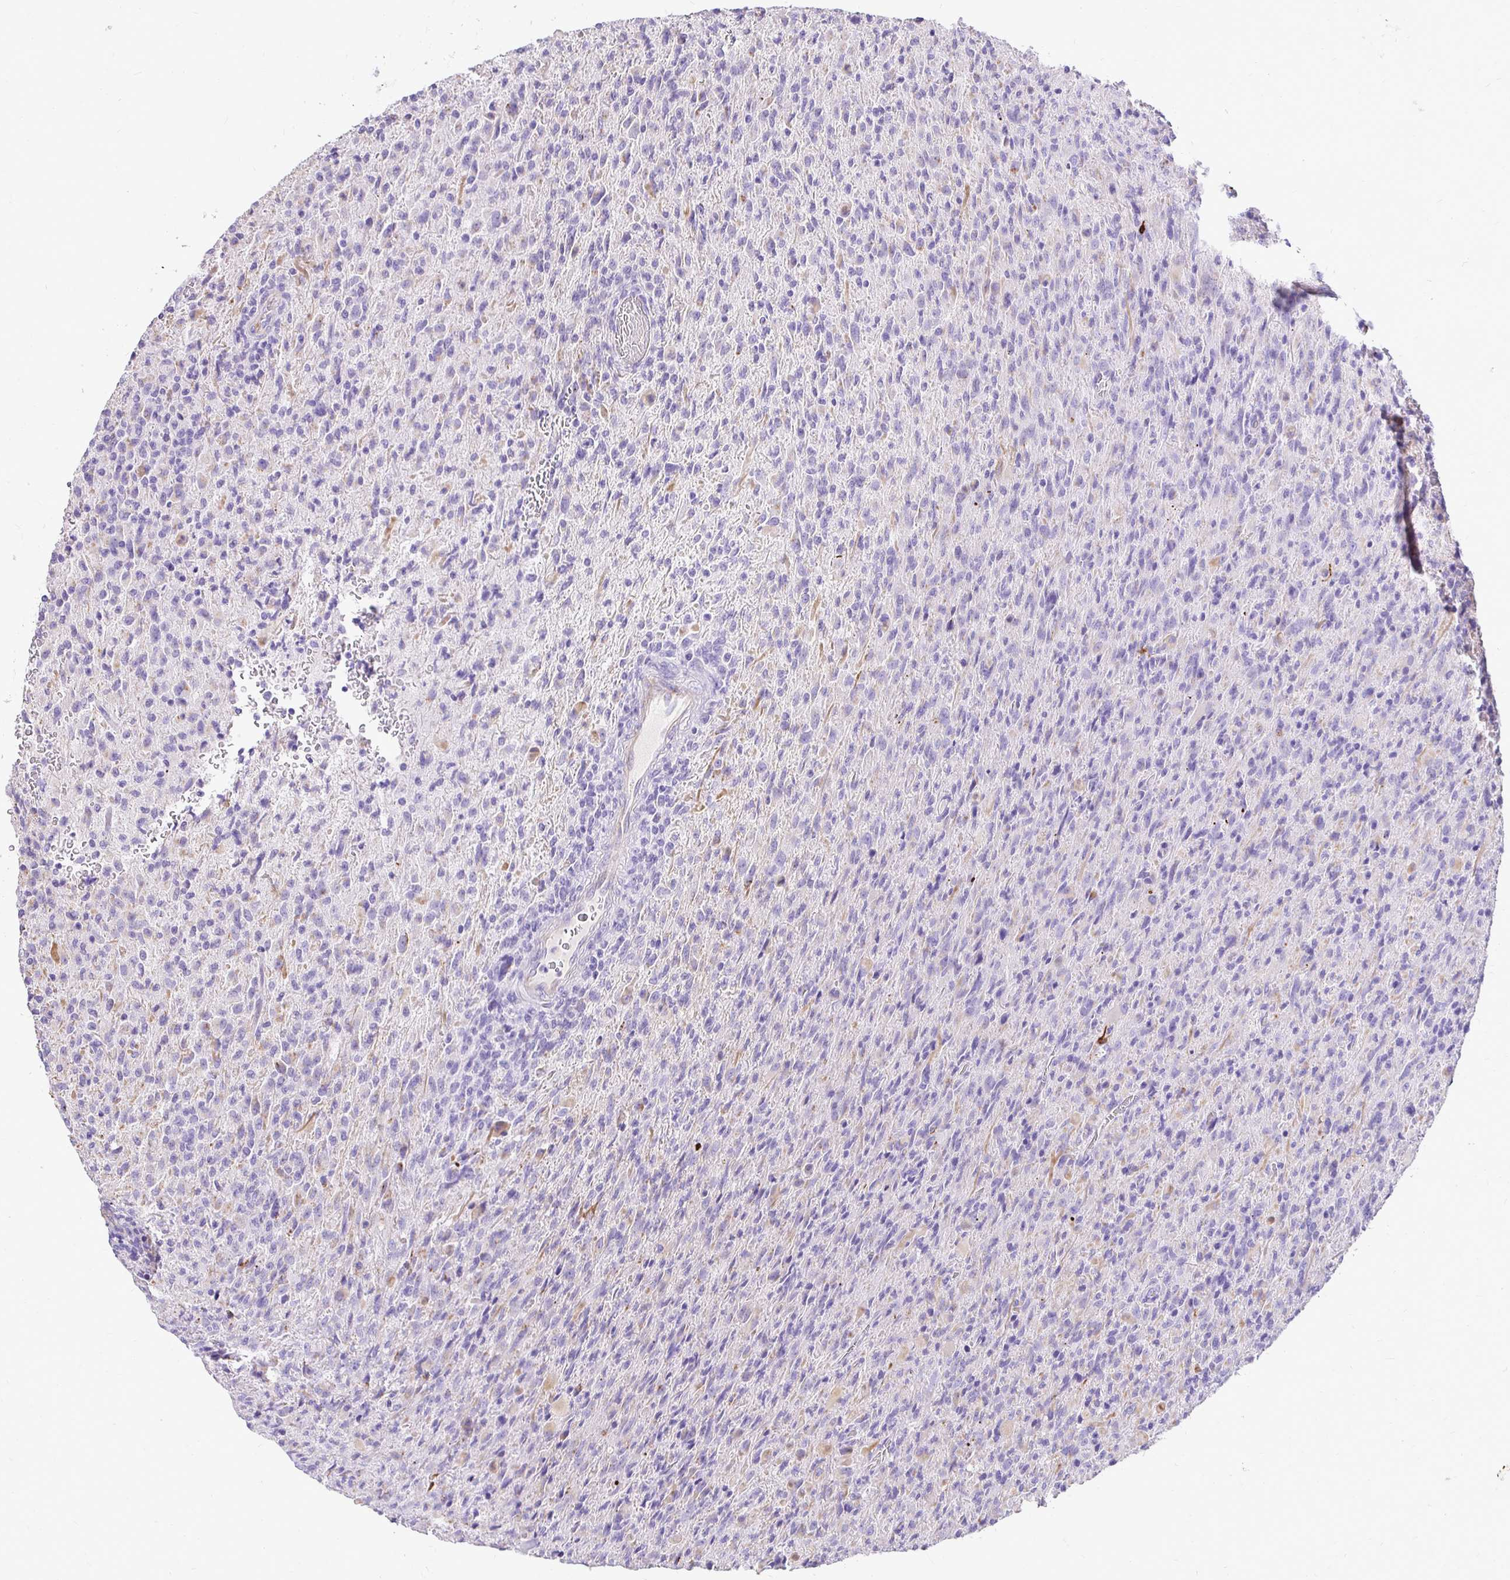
{"staining": {"intensity": "negative", "quantity": "none", "location": "none"}, "tissue": "glioma", "cell_type": "Tumor cells", "image_type": "cancer", "snomed": [{"axis": "morphology", "description": "Glioma, malignant, High grade"}, {"axis": "topography", "description": "Brain"}], "caption": "High magnification brightfield microscopy of malignant high-grade glioma stained with DAB (brown) and counterstained with hematoxylin (blue): tumor cells show no significant staining.", "gene": "TAF1D", "patient": {"sex": "male", "age": 68}}